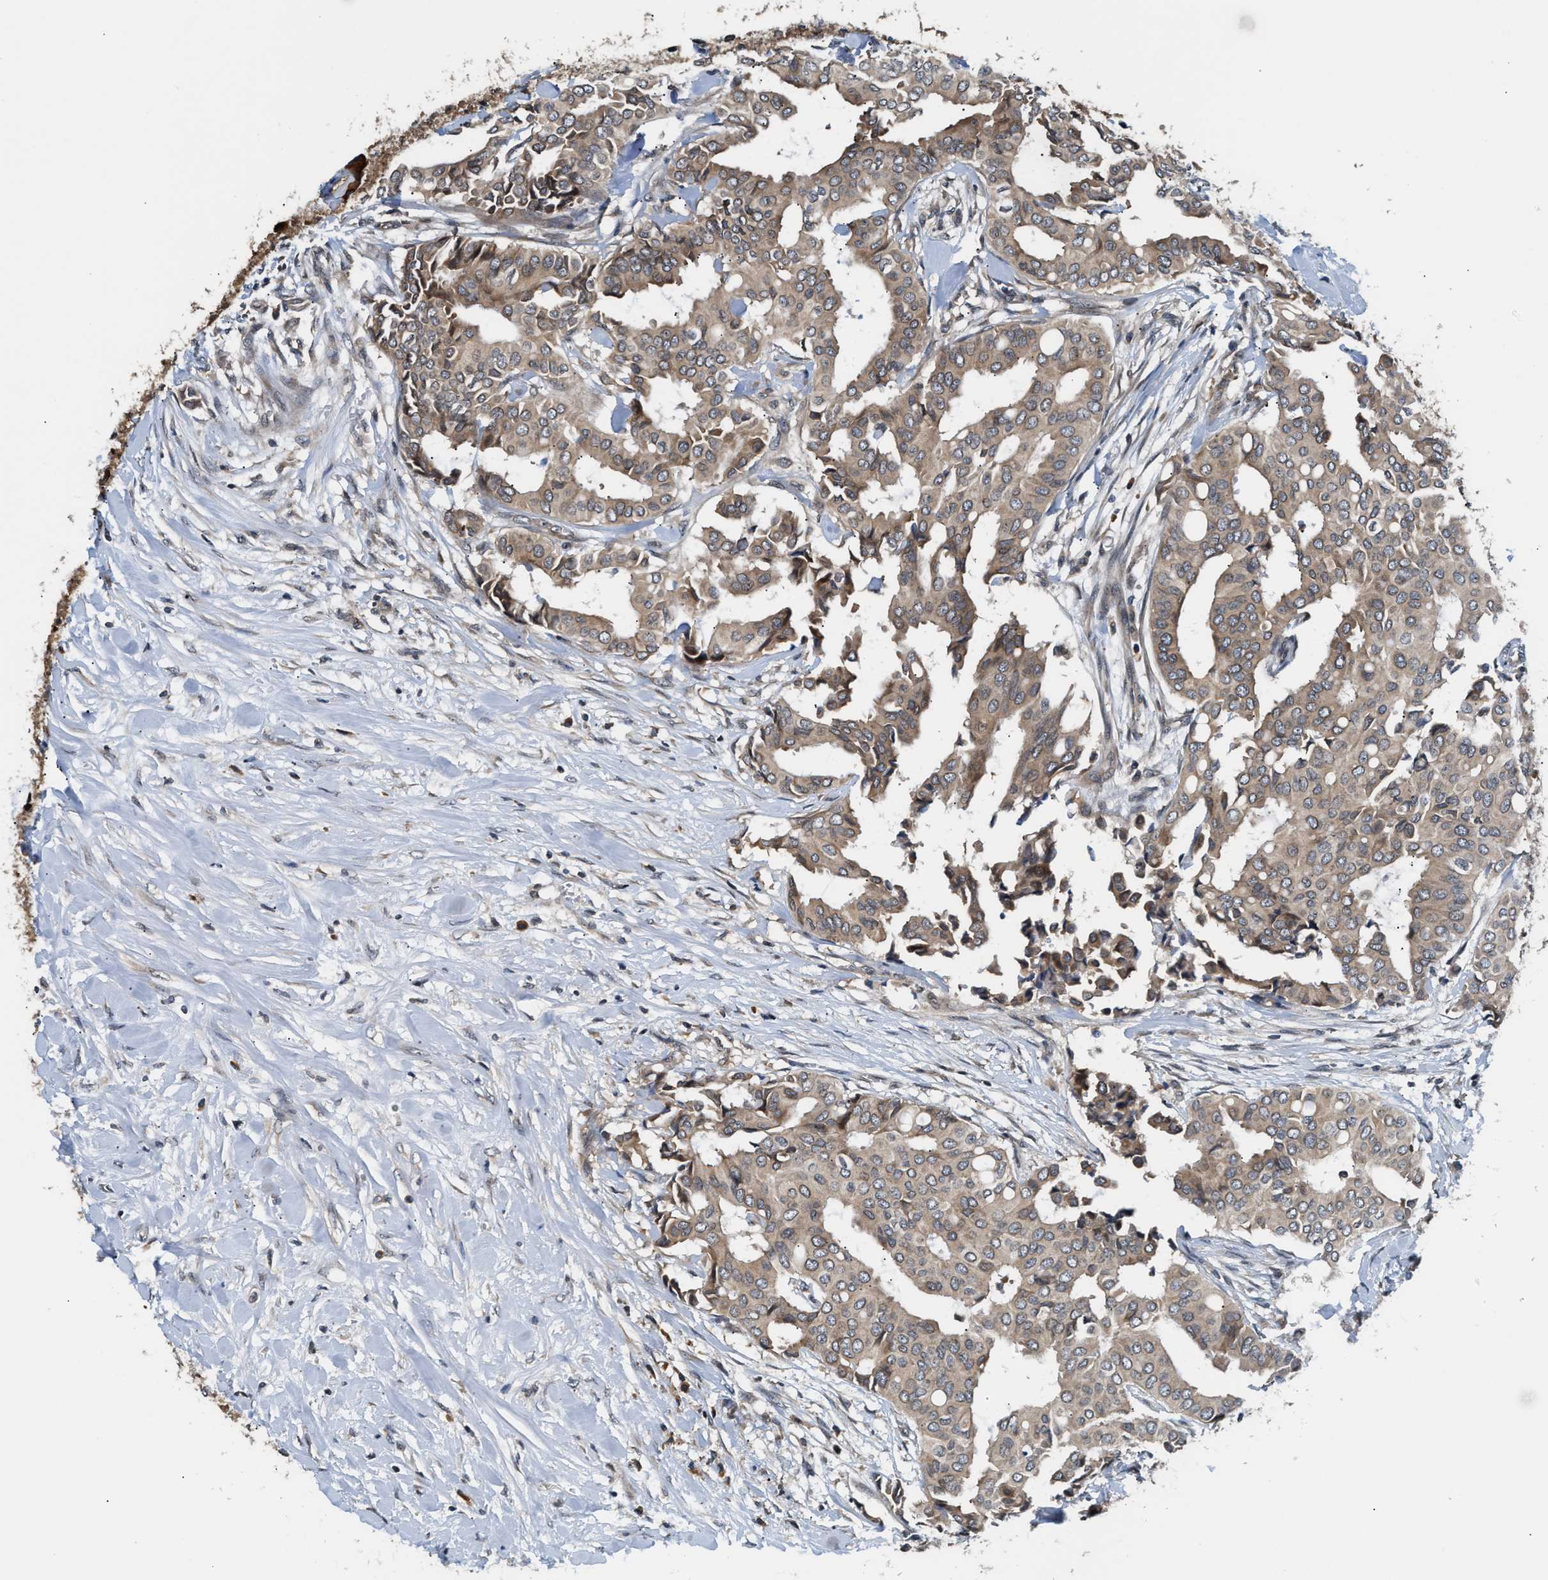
{"staining": {"intensity": "moderate", "quantity": ">75%", "location": "cytoplasmic/membranous"}, "tissue": "head and neck cancer", "cell_type": "Tumor cells", "image_type": "cancer", "snomed": [{"axis": "morphology", "description": "Adenocarcinoma, NOS"}, {"axis": "topography", "description": "Salivary gland"}, {"axis": "topography", "description": "Head-Neck"}], "caption": "Immunohistochemistry of human head and neck adenocarcinoma displays medium levels of moderate cytoplasmic/membranous staining in about >75% of tumor cells. (brown staining indicates protein expression, while blue staining denotes nuclei).", "gene": "RAB29", "patient": {"sex": "female", "age": 59}}